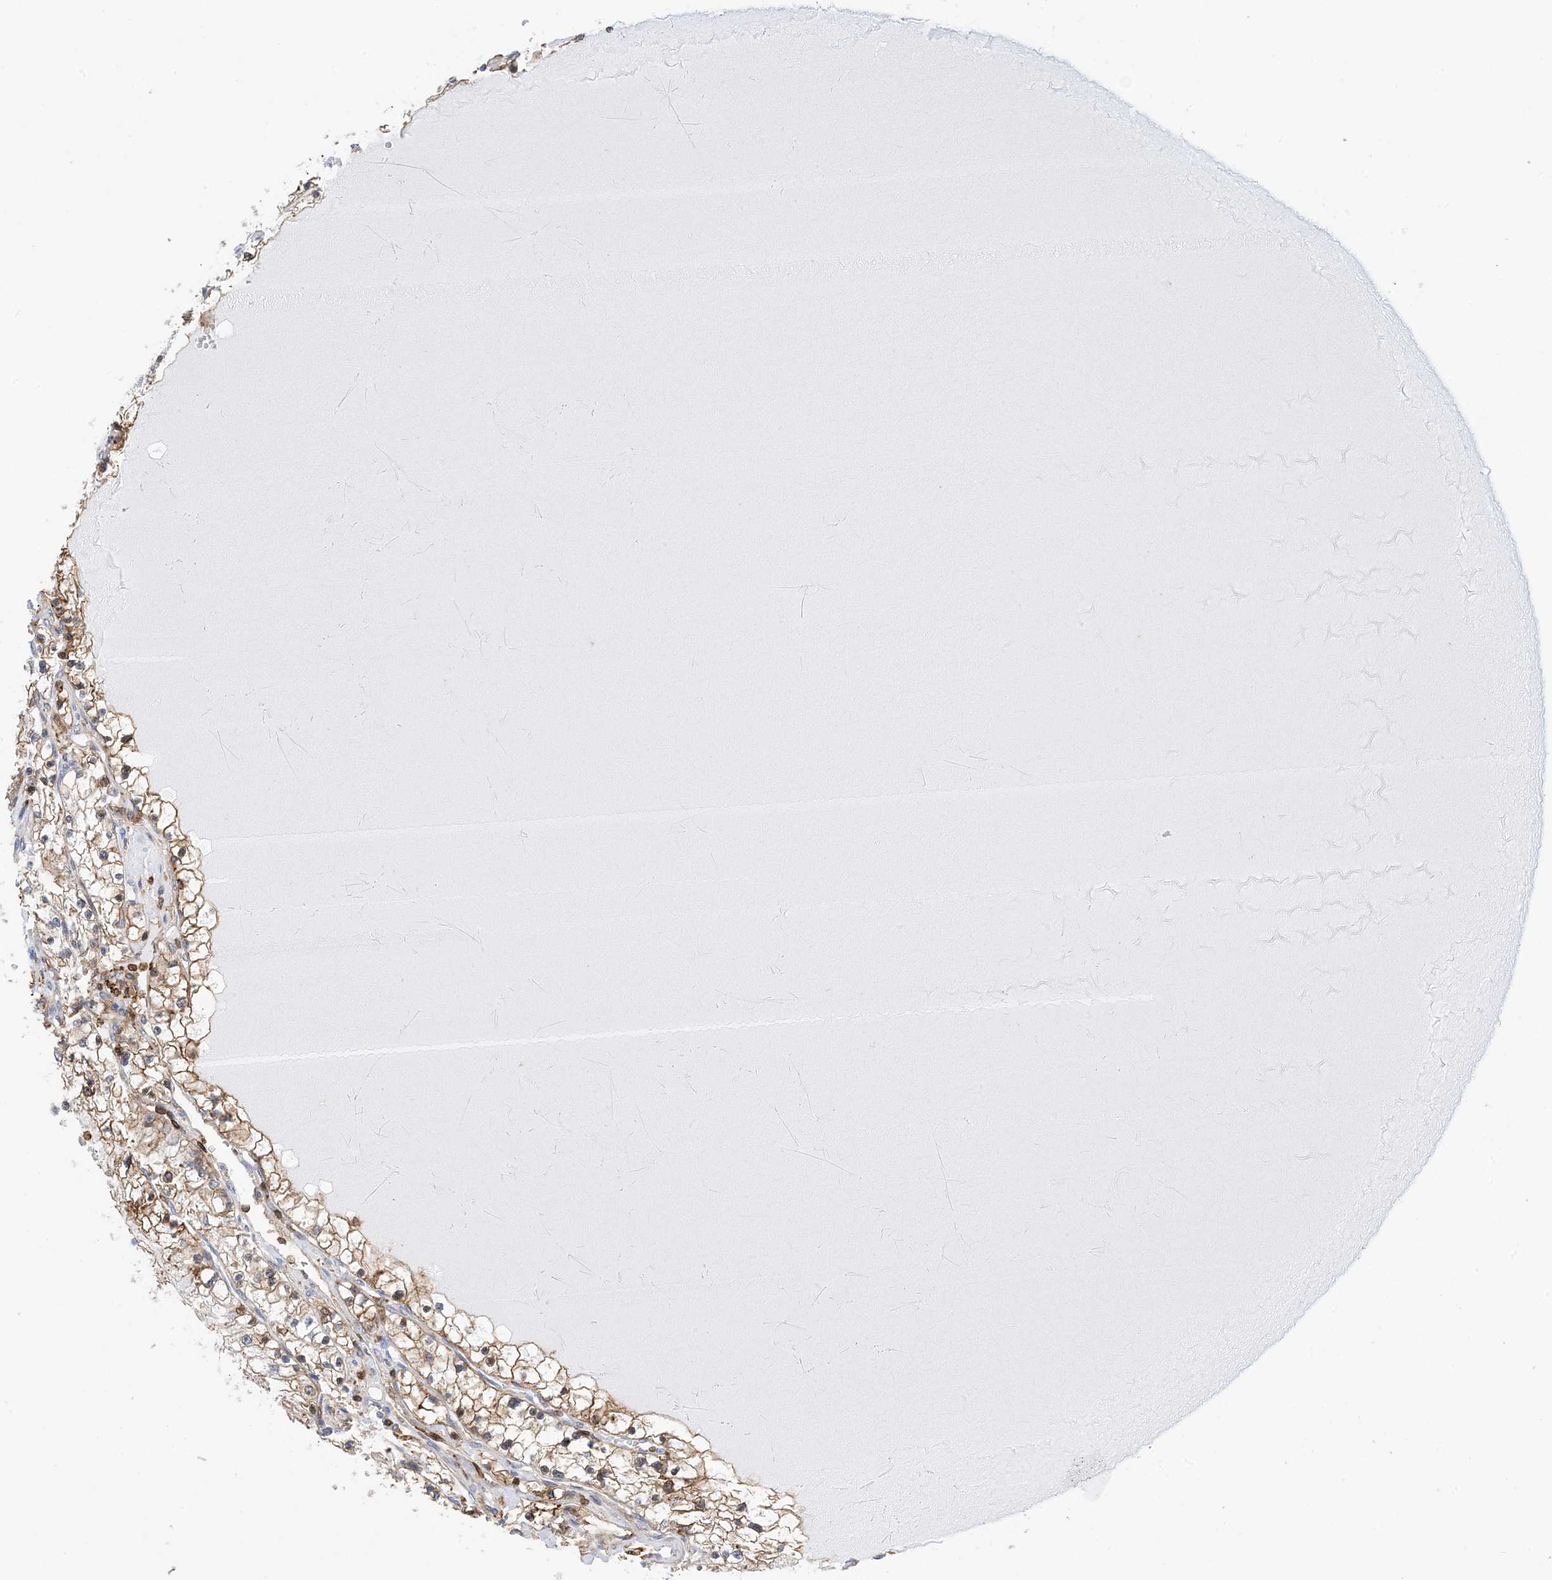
{"staining": {"intensity": "moderate", "quantity": ">75%", "location": "cytoplasmic/membranous"}, "tissue": "renal cancer", "cell_type": "Tumor cells", "image_type": "cancer", "snomed": [{"axis": "morphology", "description": "Normal tissue, NOS"}, {"axis": "morphology", "description": "Adenocarcinoma, NOS"}, {"axis": "topography", "description": "Kidney"}], "caption": "Immunohistochemical staining of human renal cancer (adenocarcinoma) exhibits moderate cytoplasmic/membranous protein positivity in about >75% of tumor cells.", "gene": "ANXA1", "patient": {"sex": "male", "age": 68}}